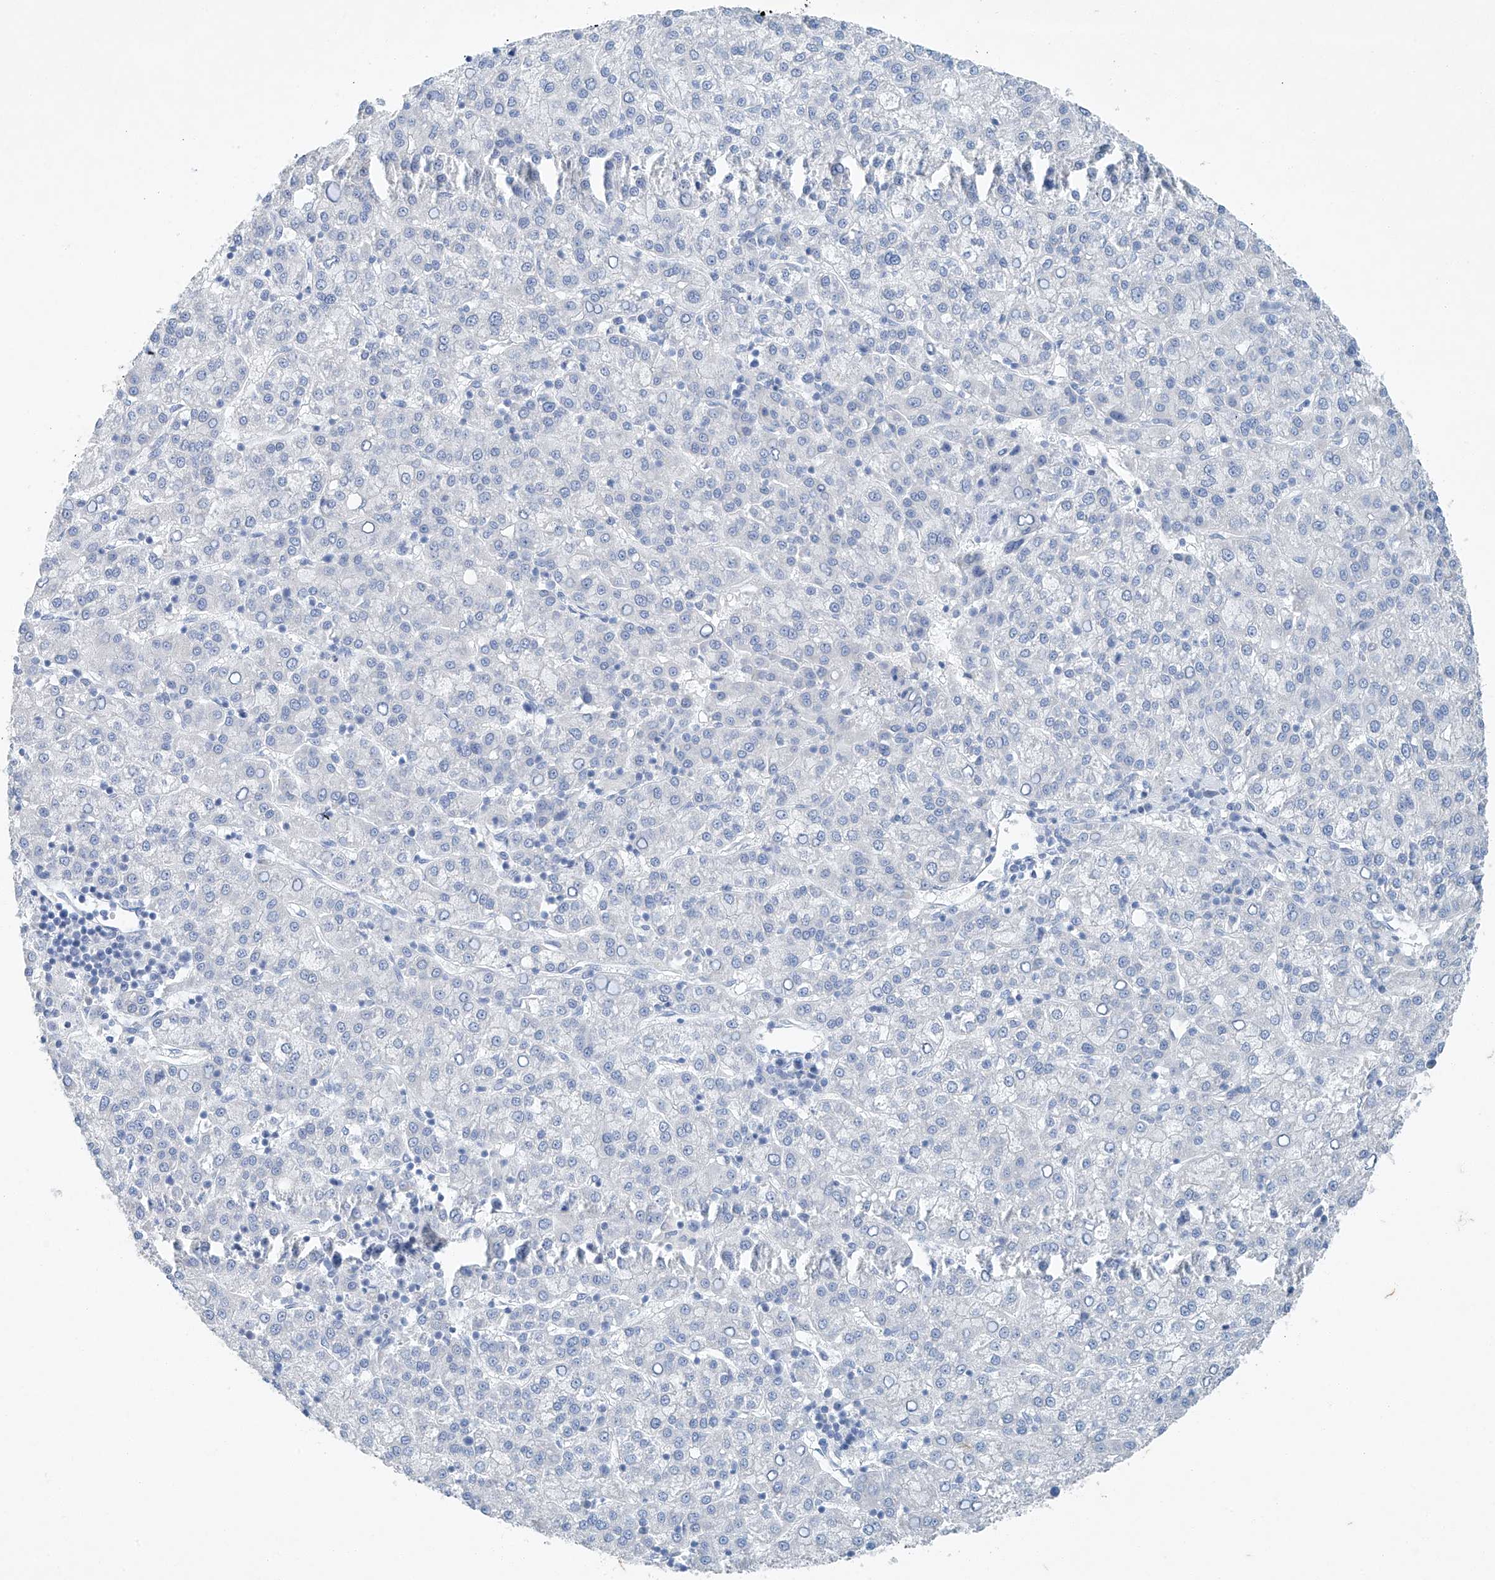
{"staining": {"intensity": "negative", "quantity": "none", "location": "none"}, "tissue": "liver cancer", "cell_type": "Tumor cells", "image_type": "cancer", "snomed": [{"axis": "morphology", "description": "Carcinoma, Hepatocellular, NOS"}, {"axis": "topography", "description": "Liver"}], "caption": "The IHC micrograph has no significant expression in tumor cells of liver hepatocellular carcinoma tissue. (Brightfield microscopy of DAB IHC at high magnification).", "gene": "C1orf87", "patient": {"sex": "female", "age": 58}}